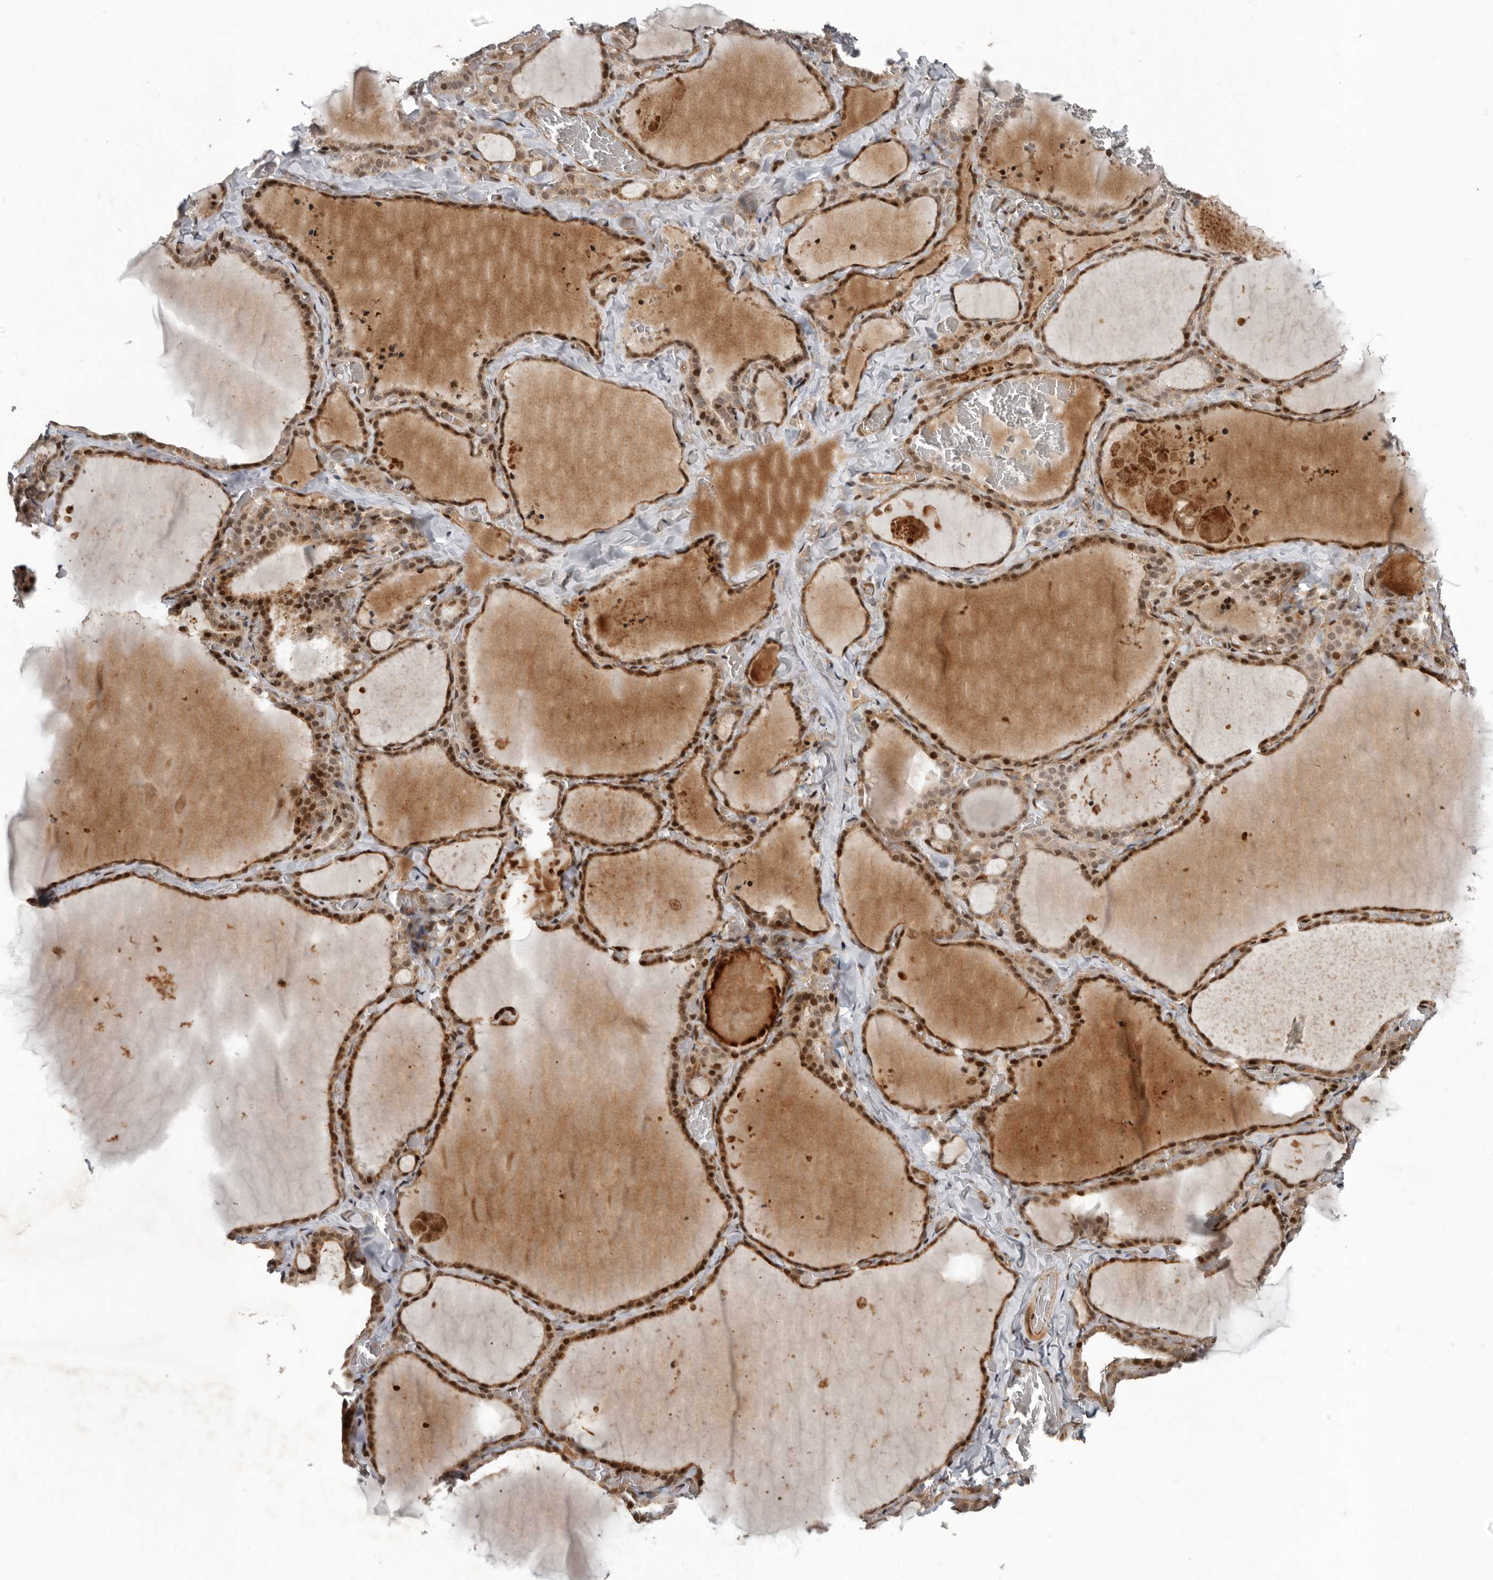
{"staining": {"intensity": "strong", "quantity": "25%-75%", "location": "nuclear"}, "tissue": "thyroid gland", "cell_type": "Glandular cells", "image_type": "normal", "snomed": [{"axis": "morphology", "description": "Normal tissue, NOS"}, {"axis": "topography", "description": "Thyroid gland"}], "caption": "The image reveals staining of unremarkable thyroid gland, revealing strong nuclear protein staining (brown color) within glandular cells.", "gene": "RABIF", "patient": {"sex": "female", "age": 22}}